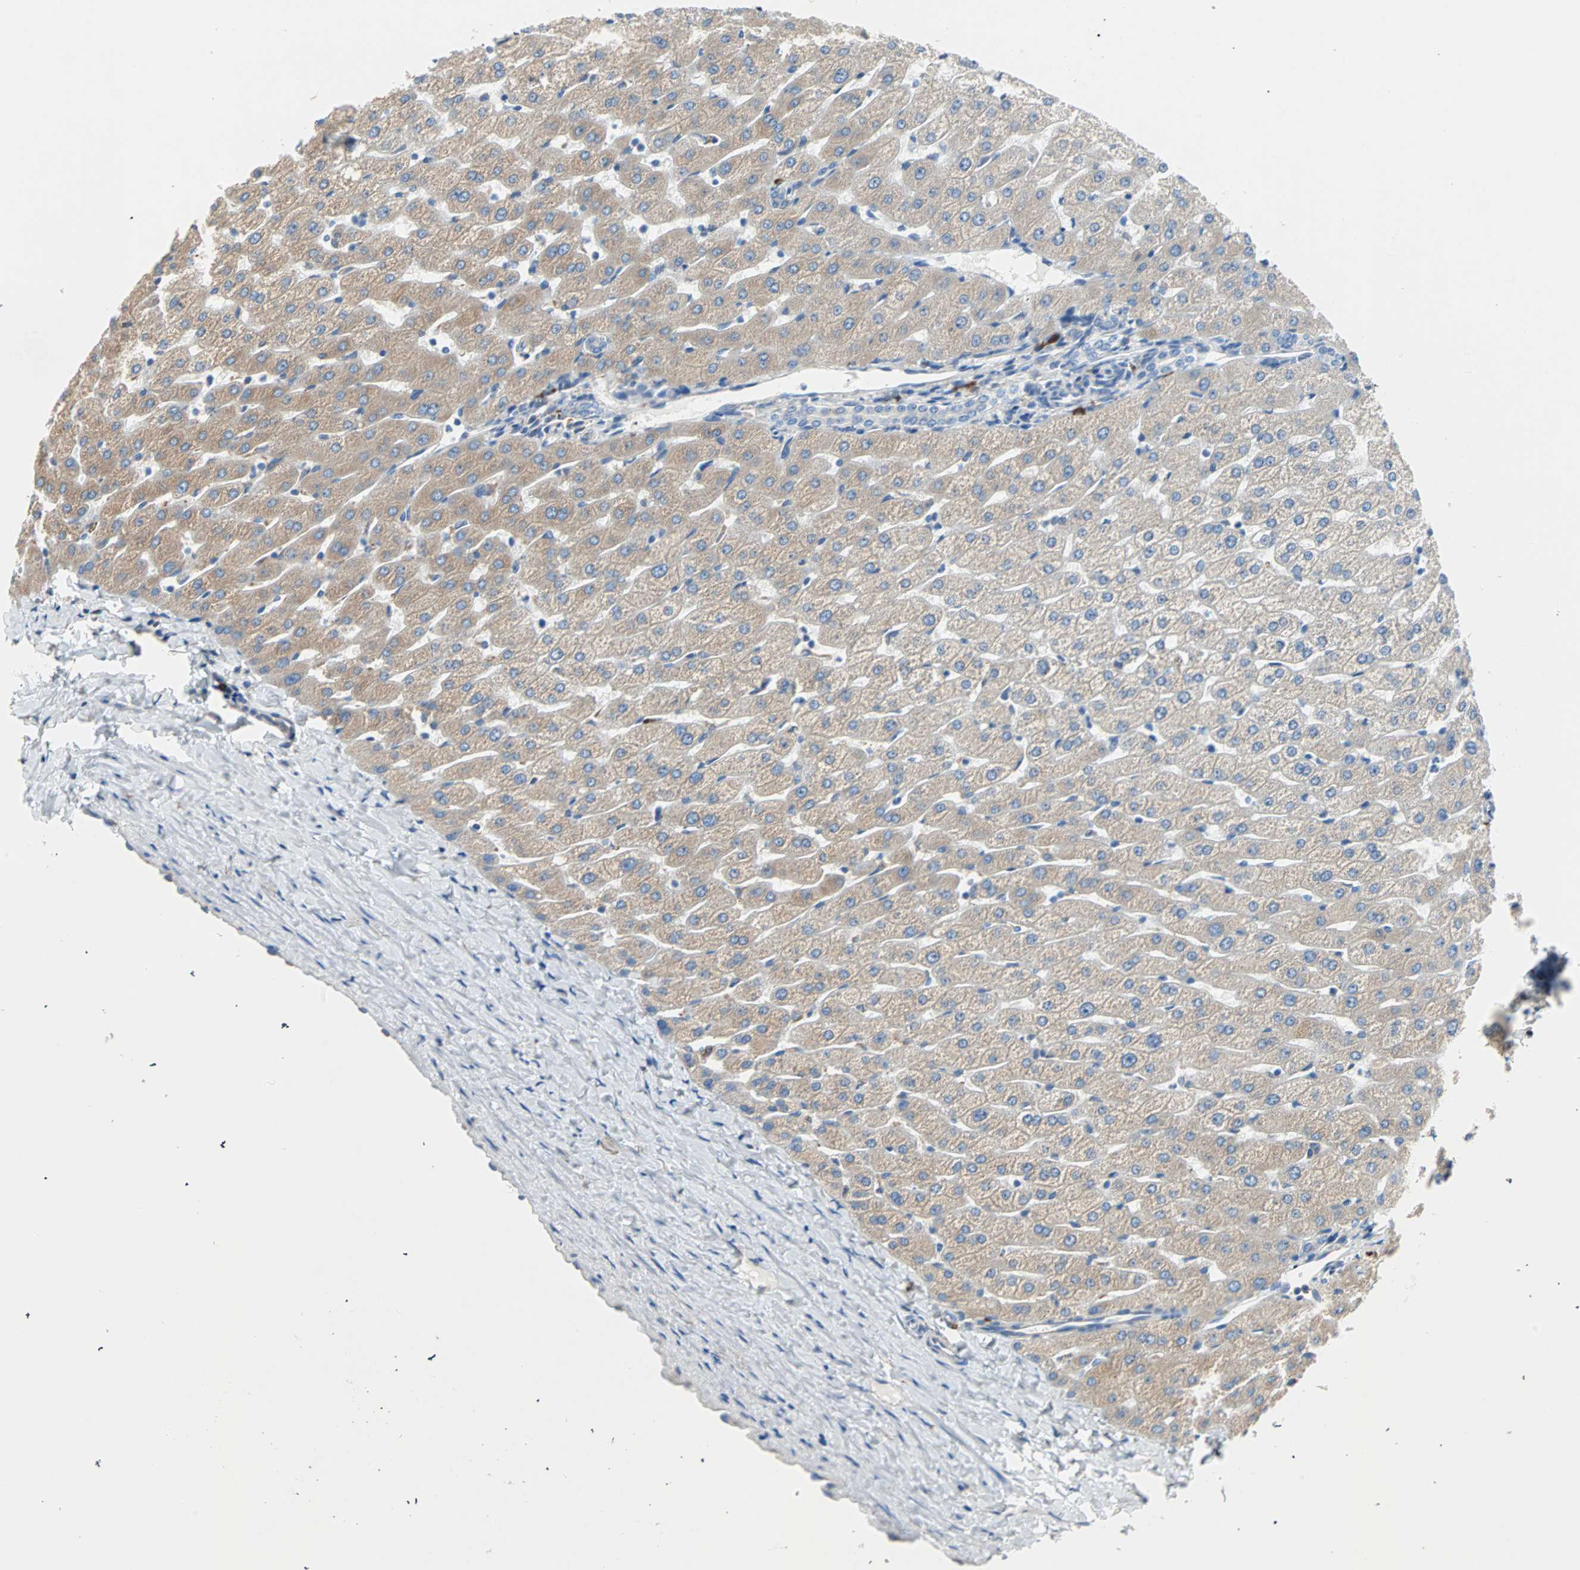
{"staining": {"intensity": "weak", "quantity": "25%-75%", "location": "cytoplasmic/membranous"}, "tissue": "liver", "cell_type": "Cholangiocytes", "image_type": "normal", "snomed": [{"axis": "morphology", "description": "Normal tissue, NOS"}, {"axis": "morphology", "description": "Fibrosis, NOS"}, {"axis": "topography", "description": "Liver"}], "caption": "Weak cytoplasmic/membranous expression for a protein is present in about 25%-75% of cholangiocytes of benign liver using IHC.", "gene": "PLCXD1", "patient": {"sex": "female", "age": 29}}